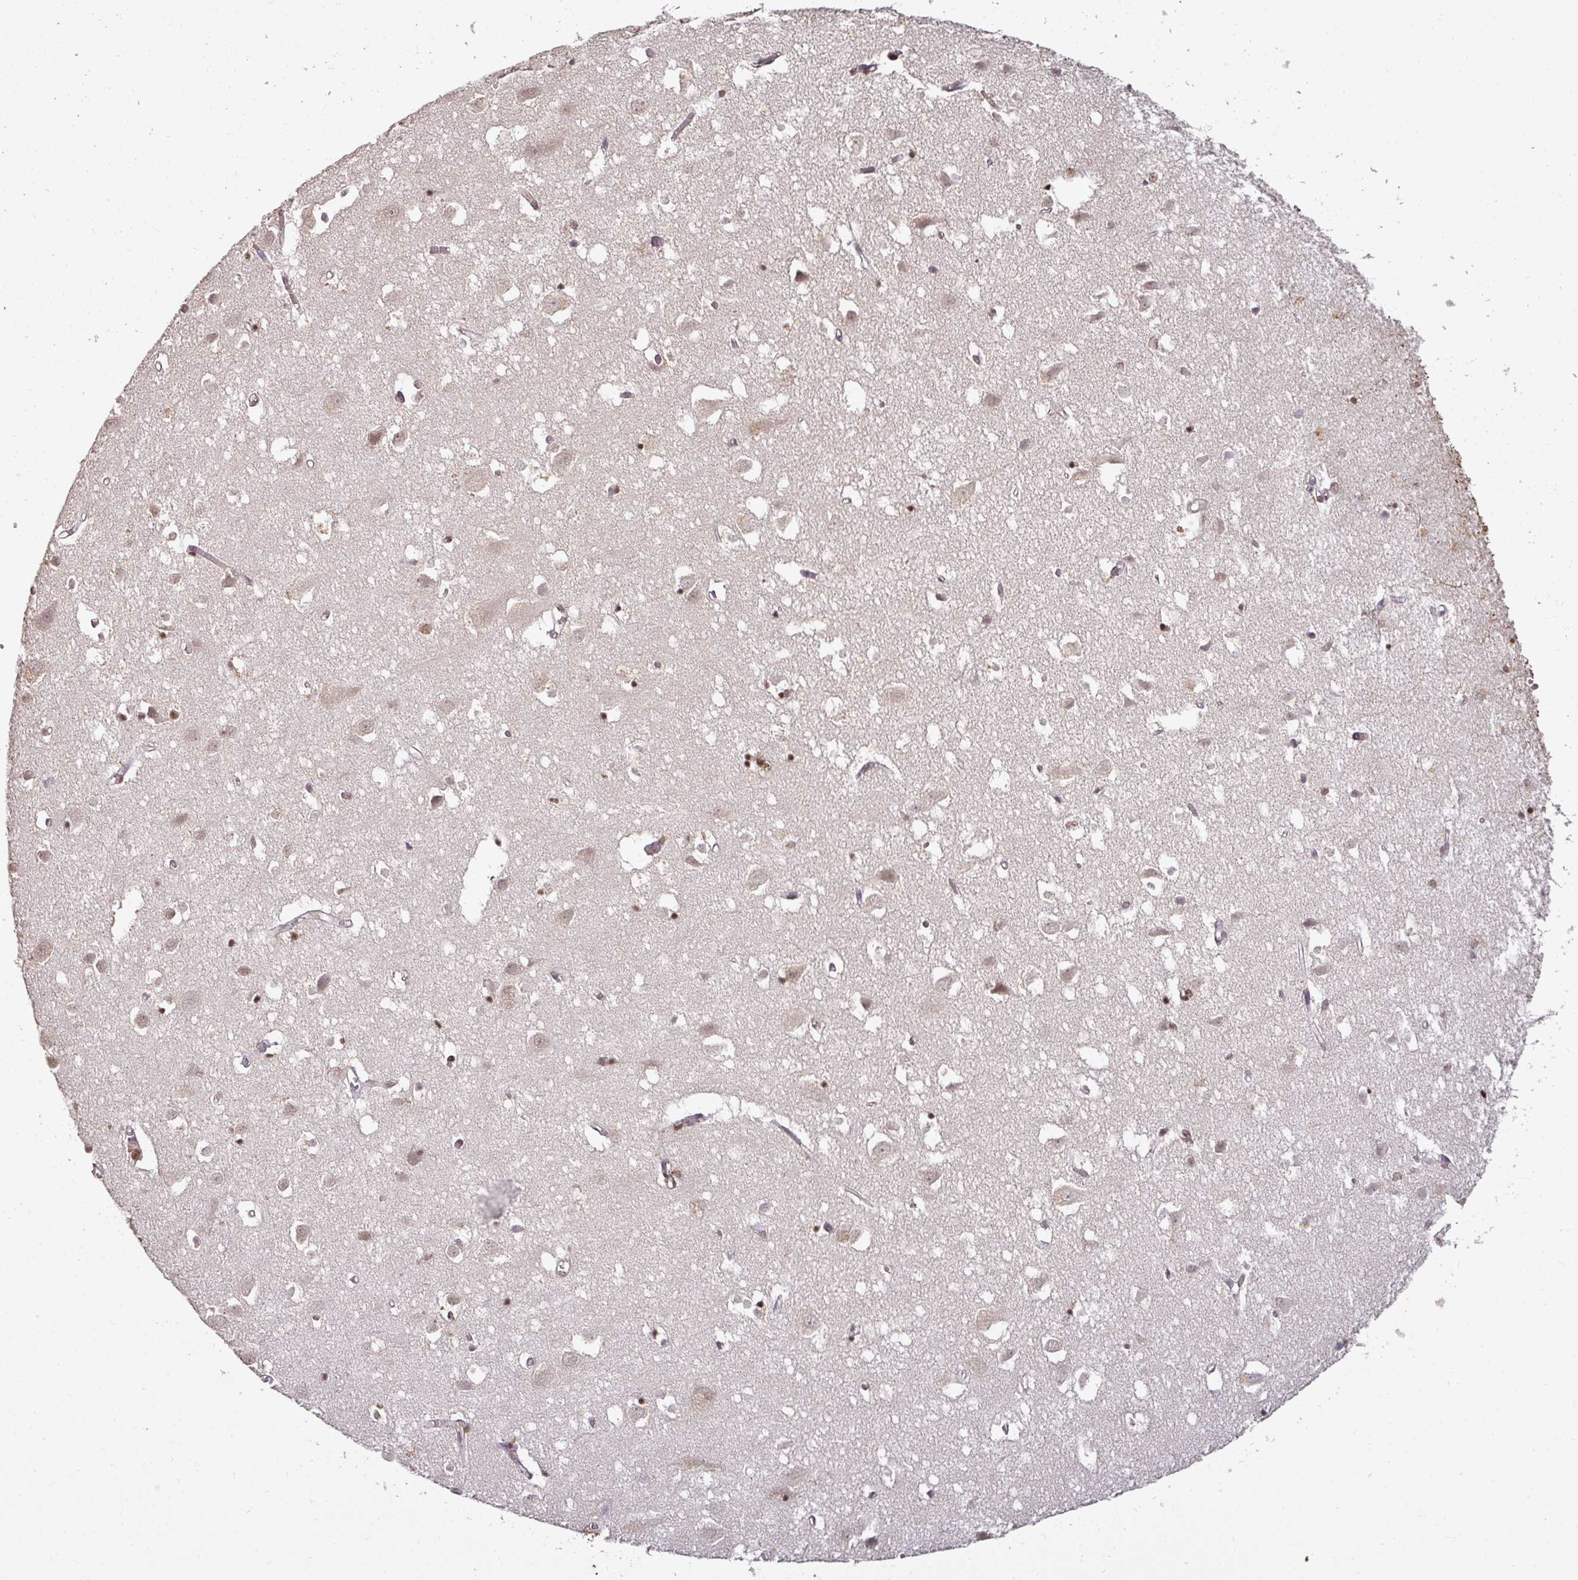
{"staining": {"intensity": "moderate", "quantity": ">75%", "location": "nuclear"}, "tissue": "cerebral cortex", "cell_type": "Endothelial cells", "image_type": "normal", "snomed": [{"axis": "morphology", "description": "Normal tissue, NOS"}, {"axis": "topography", "description": "Cerebral cortex"}], "caption": "Brown immunohistochemical staining in benign human cerebral cortex shows moderate nuclear positivity in about >75% of endothelial cells.", "gene": "GPRIN2", "patient": {"sex": "male", "age": 70}}